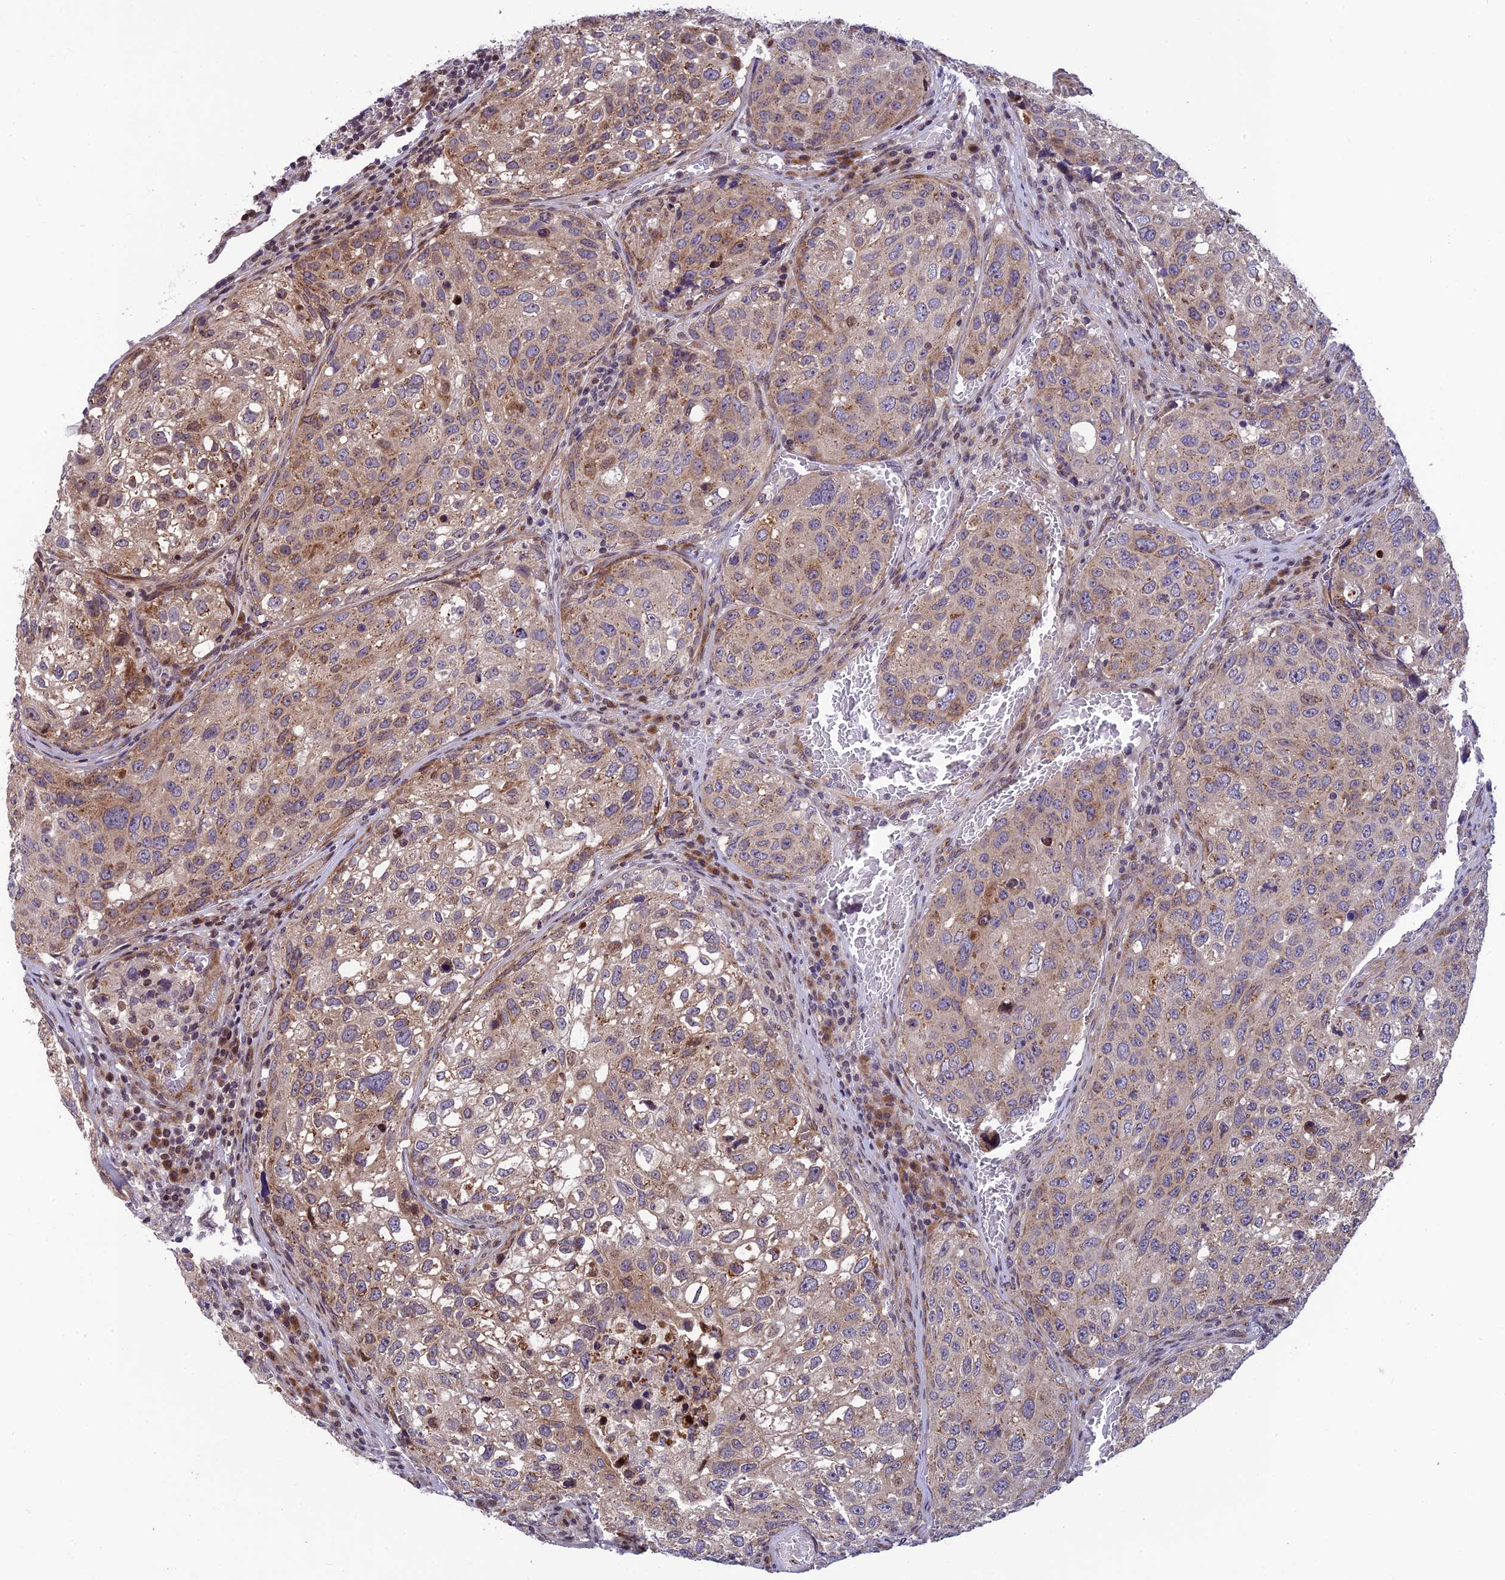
{"staining": {"intensity": "weak", "quantity": "25%-75%", "location": "cytoplasmic/membranous"}, "tissue": "urothelial cancer", "cell_type": "Tumor cells", "image_type": "cancer", "snomed": [{"axis": "morphology", "description": "Urothelial carcinoma, High grade"}, {"axis": "topography", "description": "Lymph node"}, {"axis": "topography", "description": "Urinary bladder"}], "caption": "Human urothelial carcinoma (high-grade) stained for a protein (brown) displays weak cytoplasmic/membranous positive staining in about 25%-75% of tumor cells.", "gene": "SMIM7", "patient": {"sex": "male", "age": 51}}